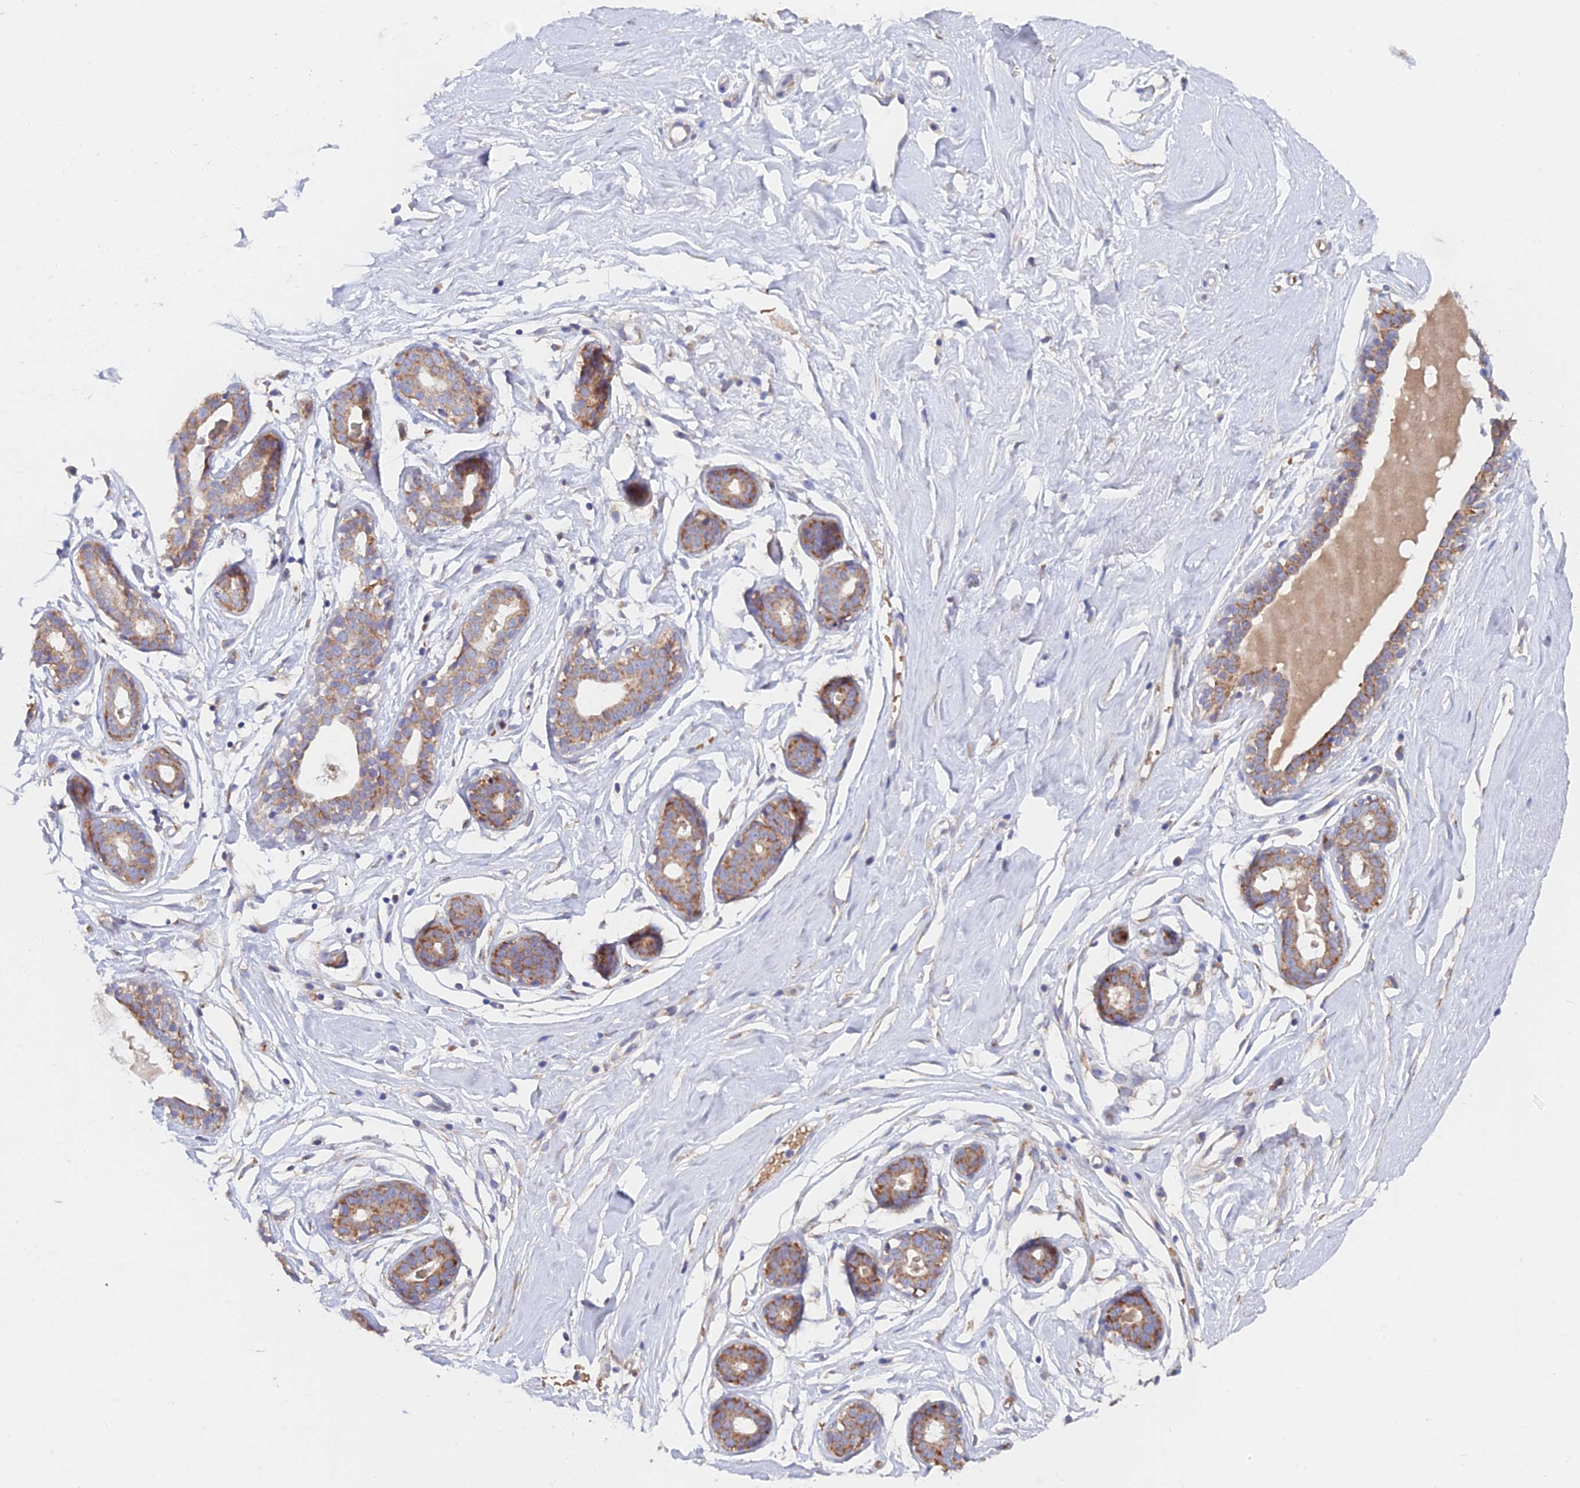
{"staining": {"intensity": "weak", "quantity": "<25%", "location": "cytoplasmic/membranous"}, "tissue": "breast", "cell_type": "Adipocytes", "image_type": "normal", "snomed": [{"axis": "morphology", "description": "Normal tissue, NOS"}, {"axis": "morphology", "description": "Adenoma, NOS"}, {"axis": "topography", "description": "Breast"}], "caption": "This is a photomicrograph of IHC staining of normal breast, which shows no positivity in adipocytes.", "gene": "ELOF1", "patient": {"sex": "female", "age": 23}}